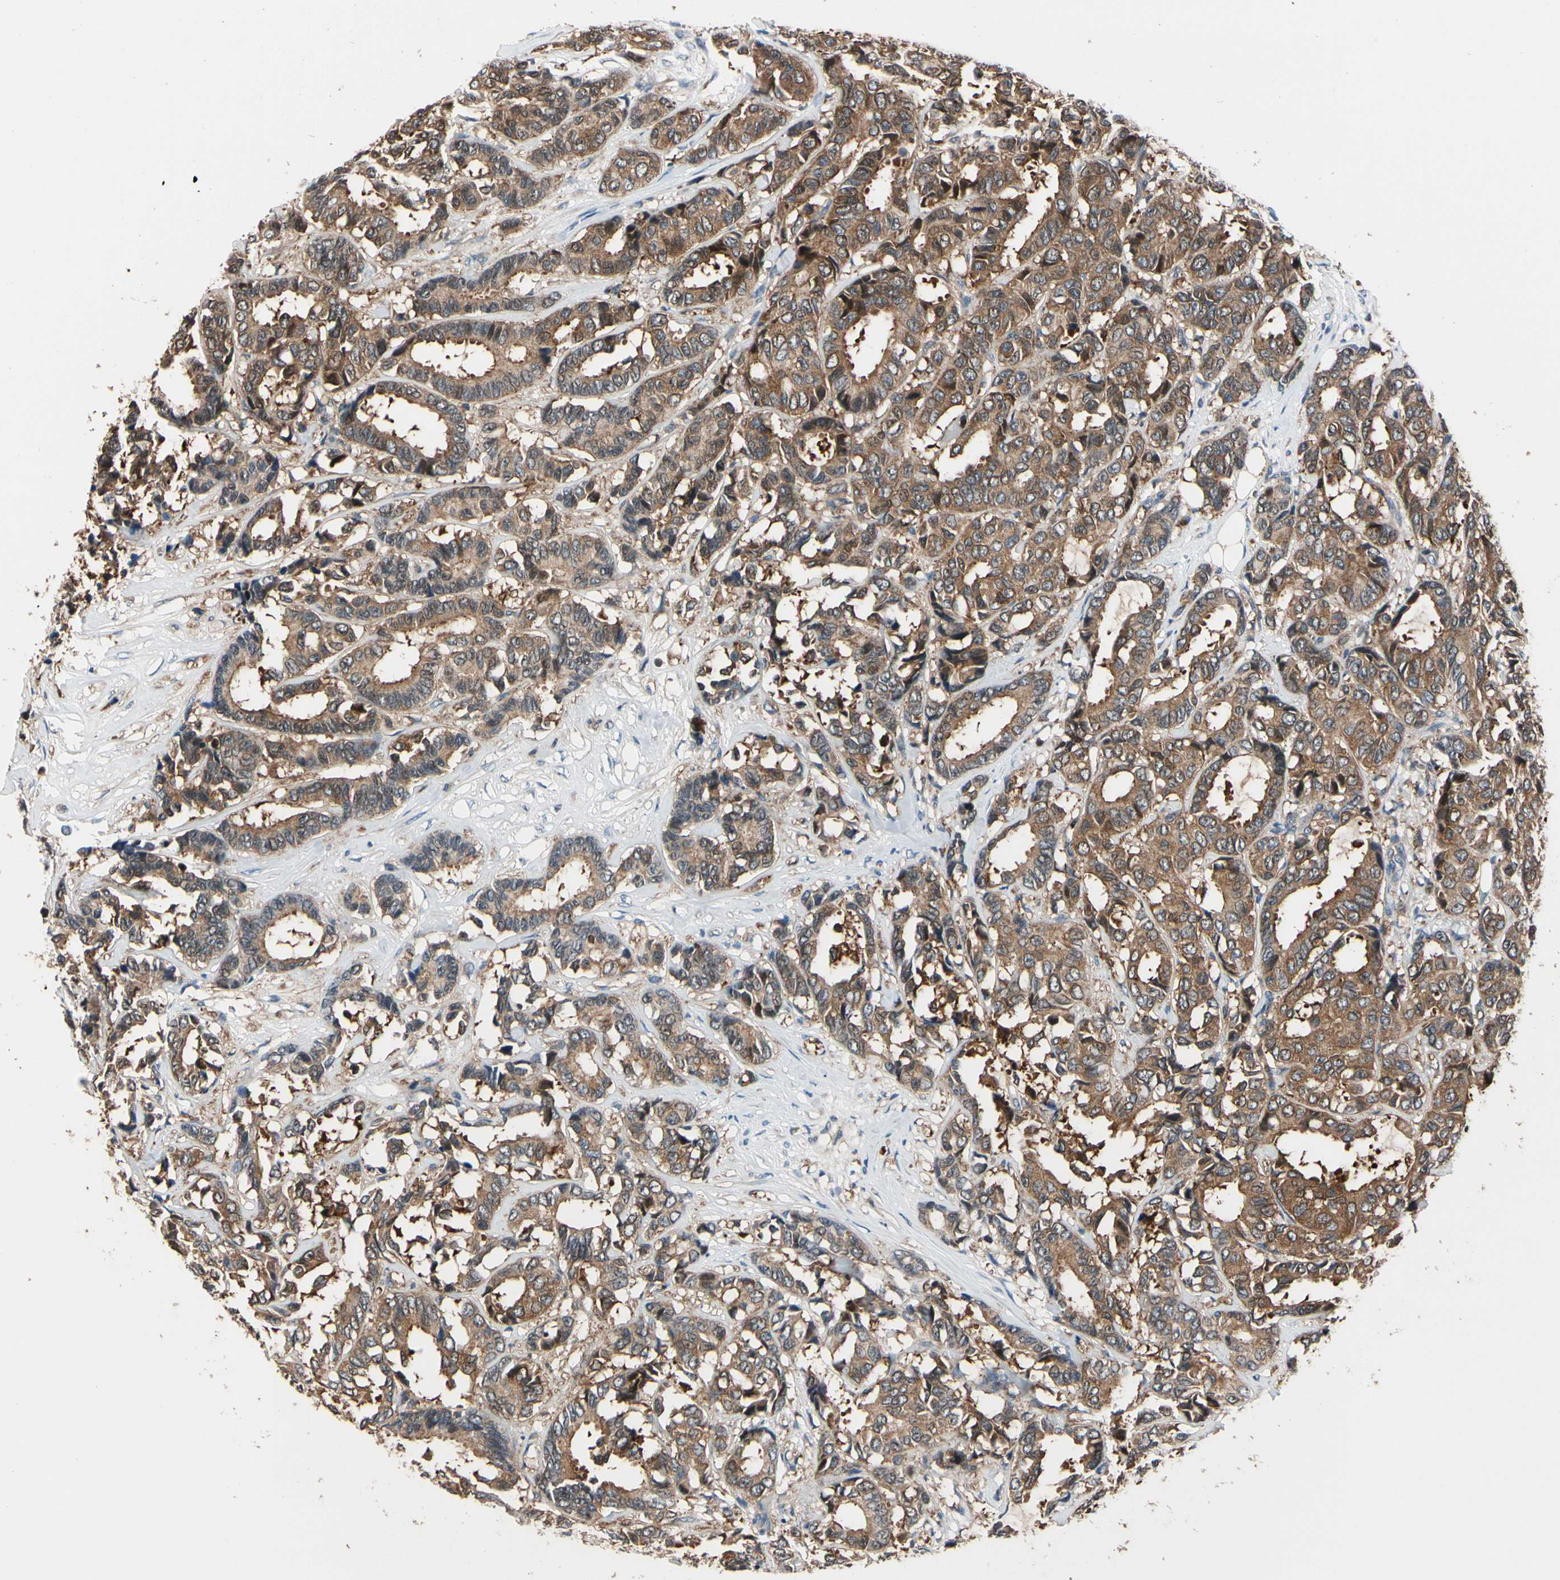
{"staining": {"intensity": "strong", "quantity": ">75%", "location": "cytoplasmic/membranous"}, "tissue": "breast cancer", "cell_type": "Tumor cells", "image_type": "cancer", "snomed": [{"axis": "morphology", "description": "Duct carcinoma"}, {"axis": "topography", "description": "Breast"}], "caption": "Immunohistochemical staining of human breast cancer reveals high levels of strong cytoplasmic/membranous positivity in approximately >75% of tumor cells.", "gene": "PRDX2", "patient": {"sex": "female", "age": 87}}